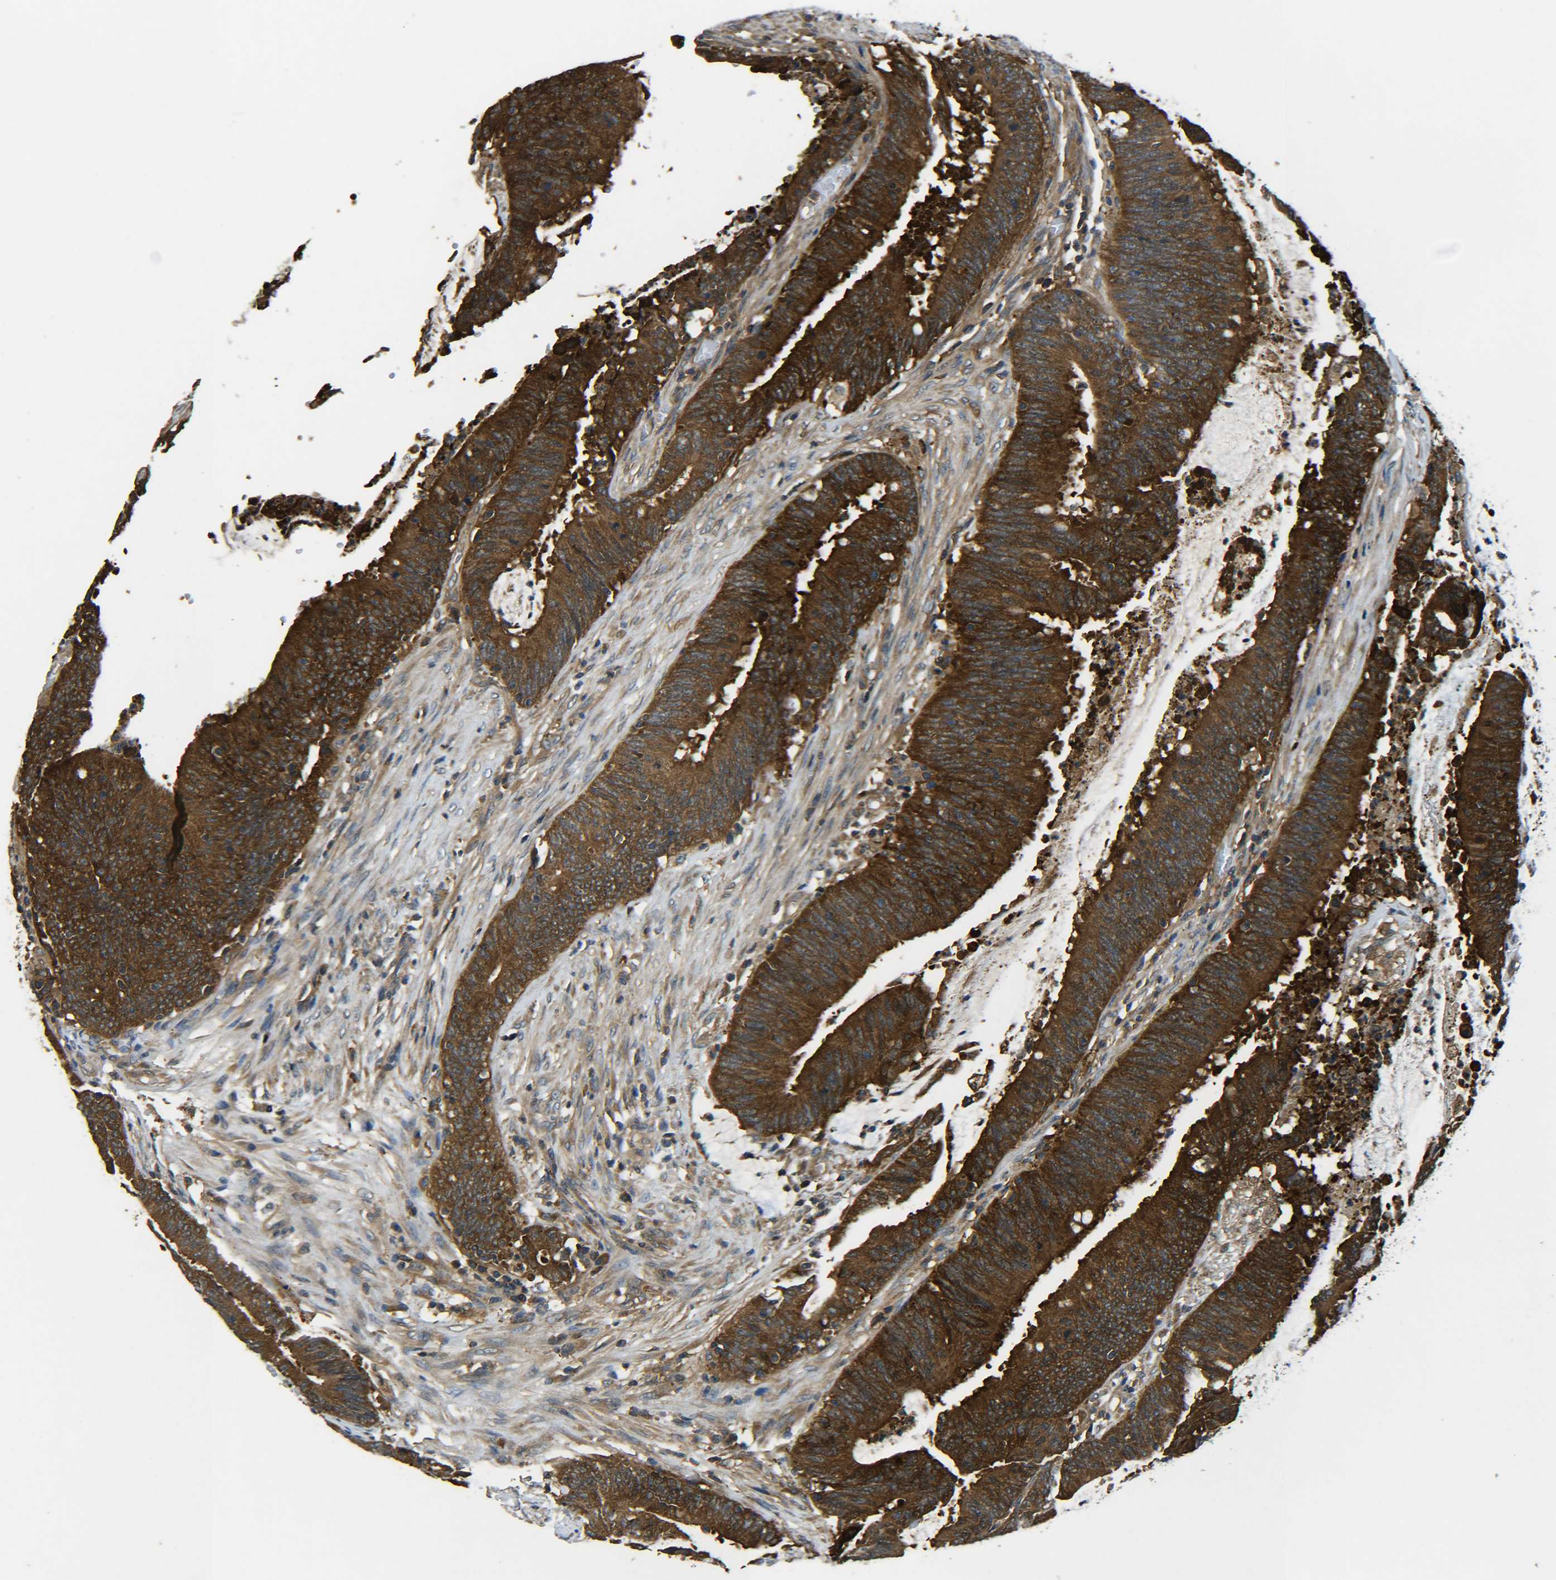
{"staining": {"intensity": "strong", "quantity": ">75%", "location": "cytoplasmic/membranous"}, "tissue": "colorectal cancer", "cell_type": "Tumor cells", "image_type": "cancer", "snomed": [{"axis": "morphology", "description": "Adenocarcinoma, NOS"}, {"axis": "topography", "description": "Rectum"}], "caption": "The immunohistochemical stain highlights strong cytoplasmic/membranous staining in tumor cells of colorectal cancer tissue.", "gene": "PREB", "patient": {"sex": "female", "age": 66}}